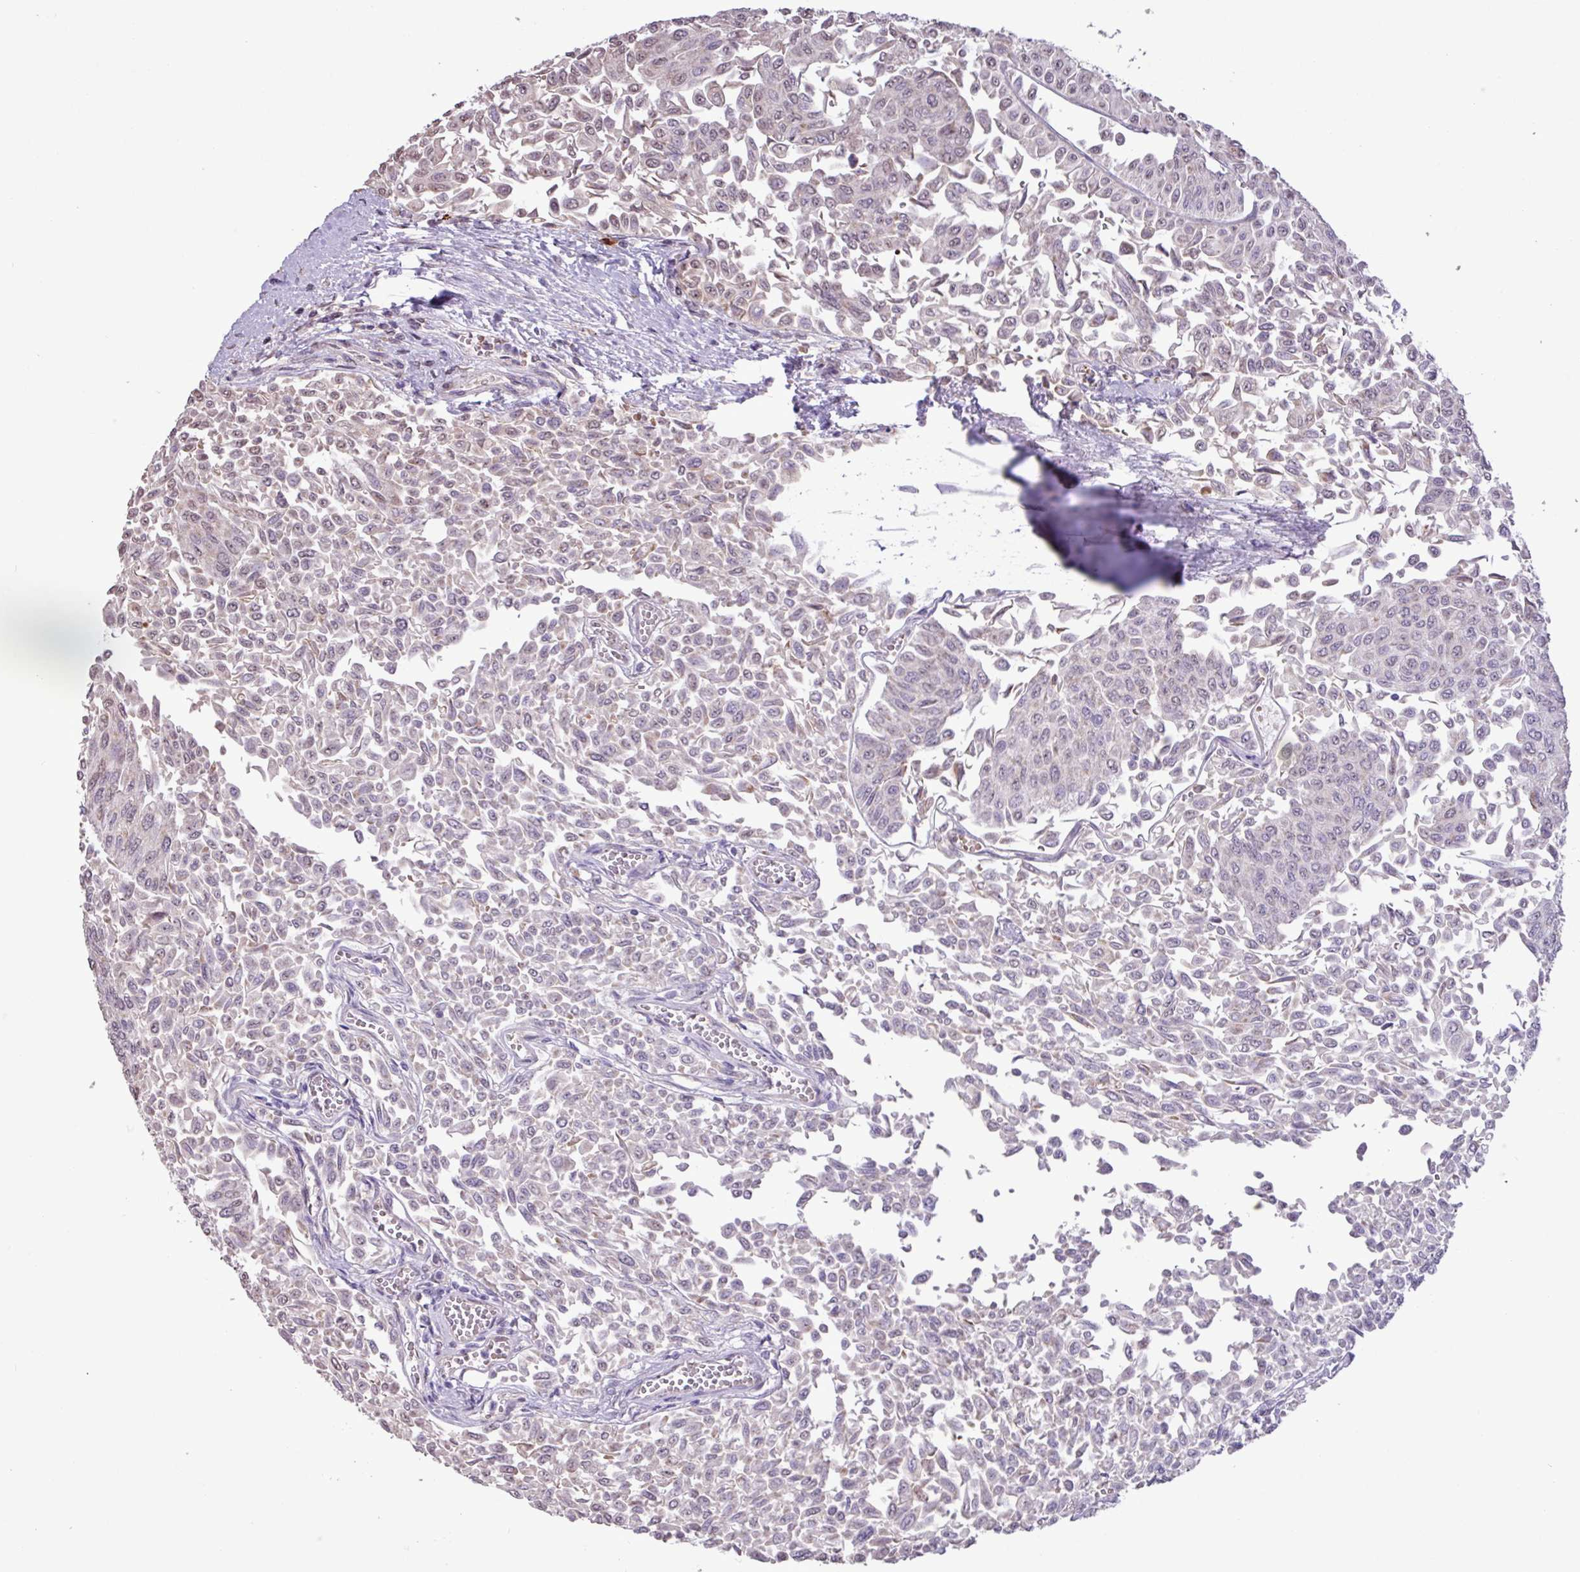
{"staining": {"intensity": "weak", "quantity": "<25%", "location": "nuclear"}, "tissue": "urothelial cancer", "cell_type": "Tumor cells", "image_type": "cancer", "snomed": [{"axis": "morphology", "description": "Urothelial carcinoma, NOS"}, {"axis": "topography", "description": "Urinary bladder"}], "caption": "This is an immunohistochemistry (IHC) micrograph of transitional cell carcinoma. There is no expression in tumor cells.", "gene": "L3MBTL3", "patient": {"sex": "male", "age": 59}}